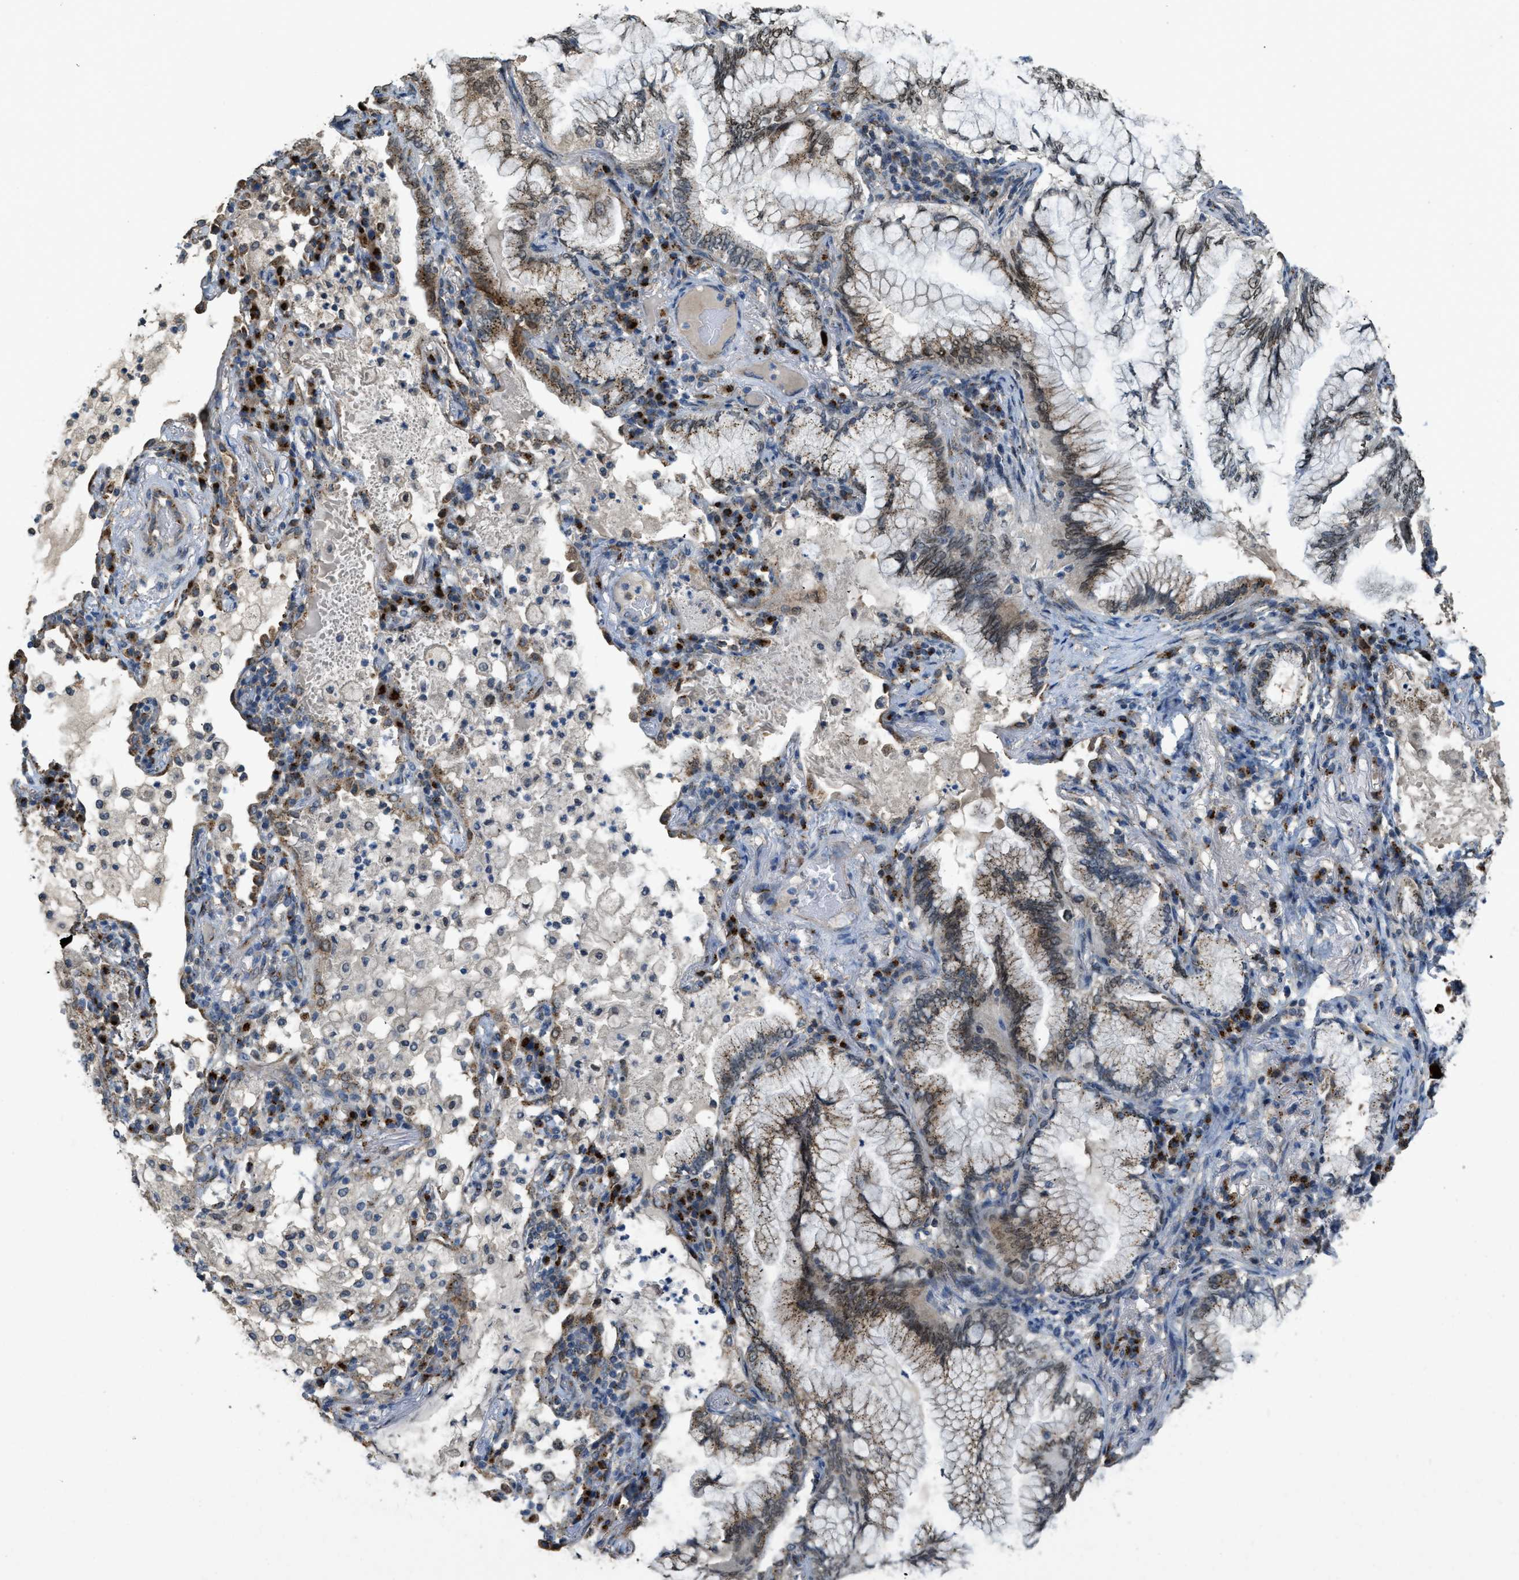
{"staining": {"intensity": "moderate", "quantity": ">75%", "location": "cytoplasmic/membranous"}, "tissue": "lung cancer", "cell_type": "Tumor cells", "image_type": "cancer", "snomed": [{"axis": "morphology", "description": "Adenocarcinoma, NOS"}, {"axis": "topography", "description": "Lung"}], "caption": "Adenocarcinoma (lung) stained for a protein displays moderate cytoplasmic/membranous positivity in tumor cells. The staining was performed using DAB, with brown indicating positive protein expression. Nuclei are stained blue with hematoxylin.", "gene": "IPO7", "patient": {"sex": "female", "age": 70}}